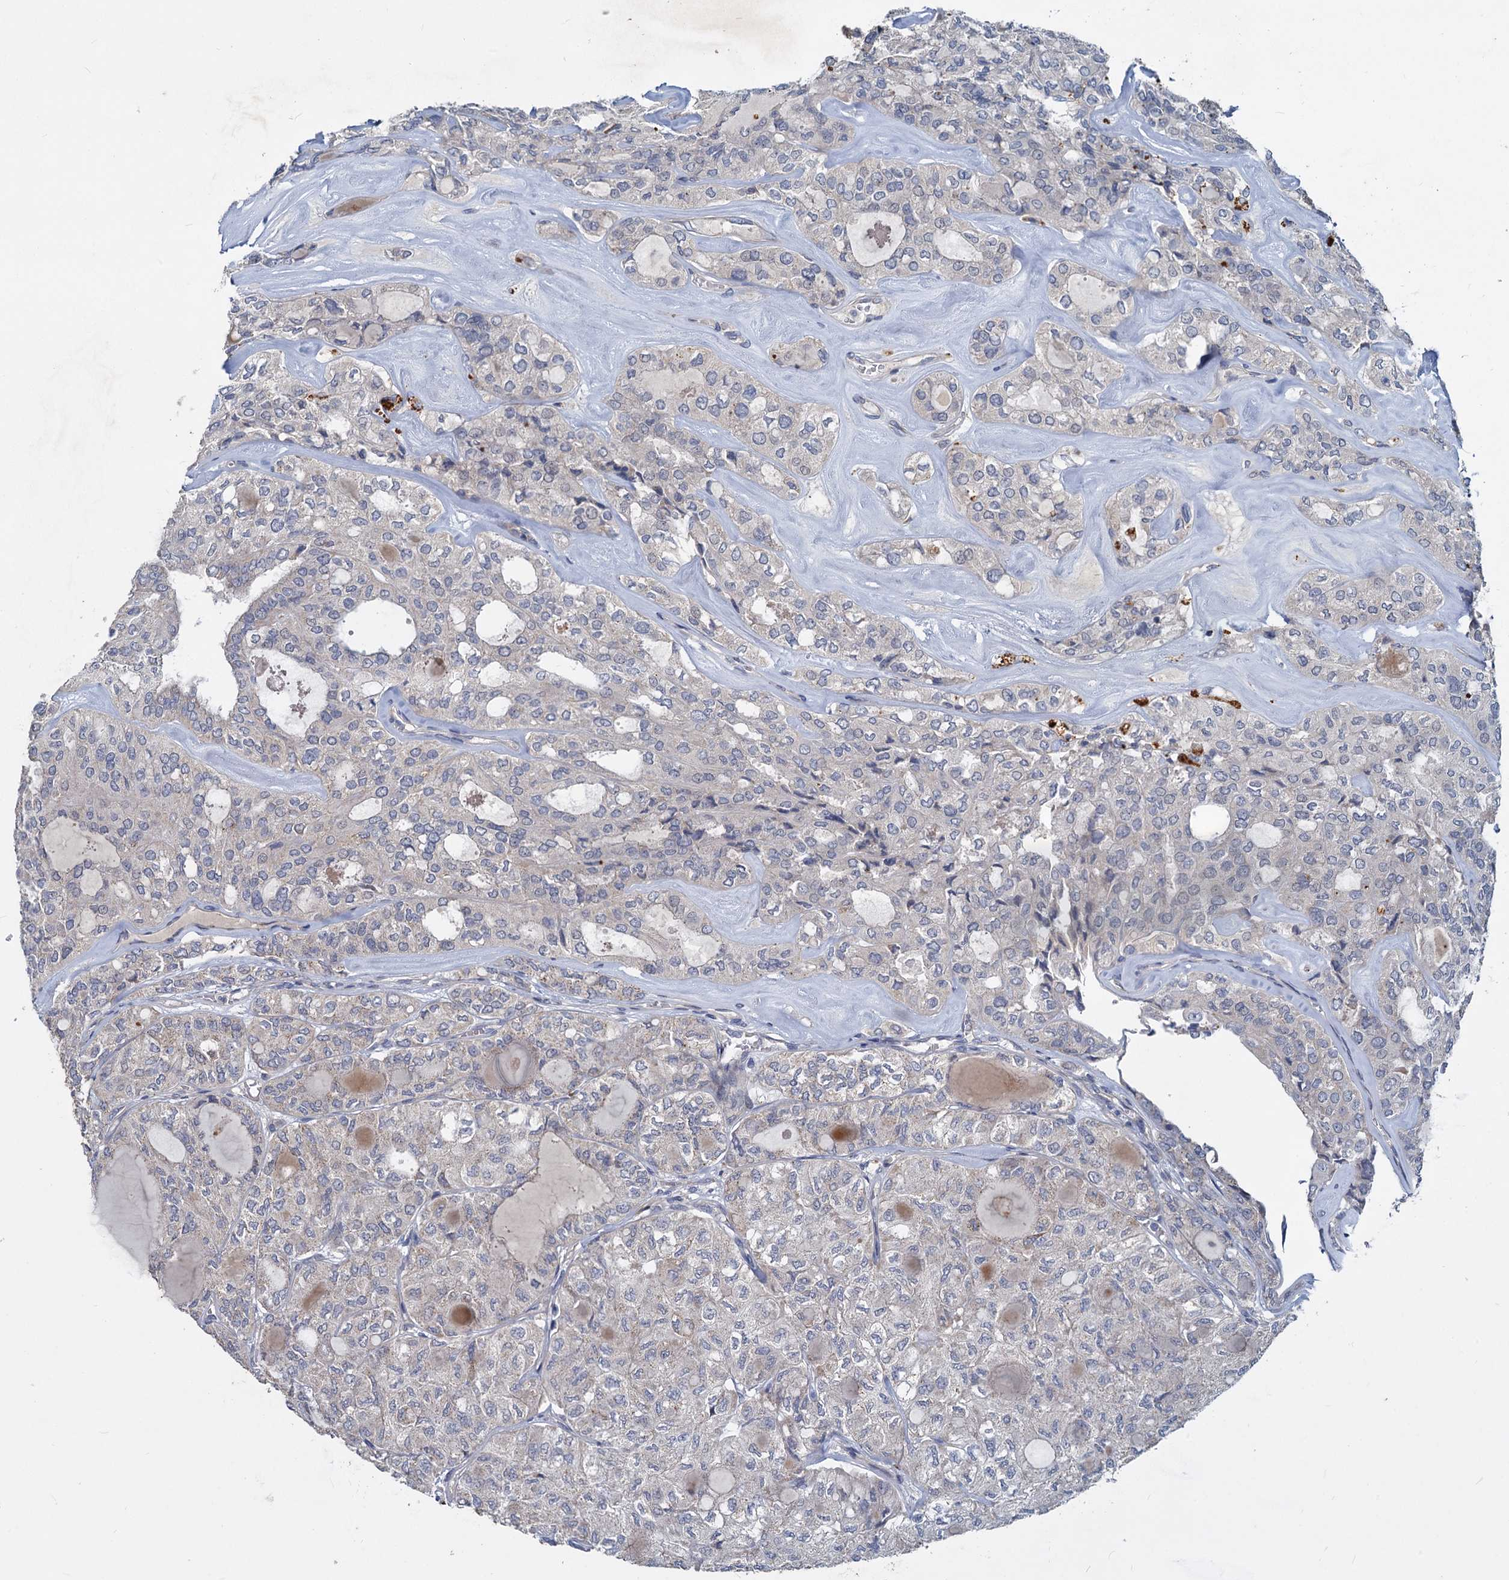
{"staining": {"intensity": "negative", "quantity": "none", "location": "none"}, "tissue": "thyroid cancer", "cell_type": "Tumor cells", "image_type": "cancer", "snomed": [{"axis": "morphology", "description": "Follicular adenoma carcinoma, NOS"}, {"axis": "topography", "description": "Thyroid gland"}], "caption": "Protein analysis of thyroid follicular adenoma carcinoma demonstrates no significant positivity in tumor cells.", "gene": "SLC2A7", "patient": {"sex": "male", "age": 75}}